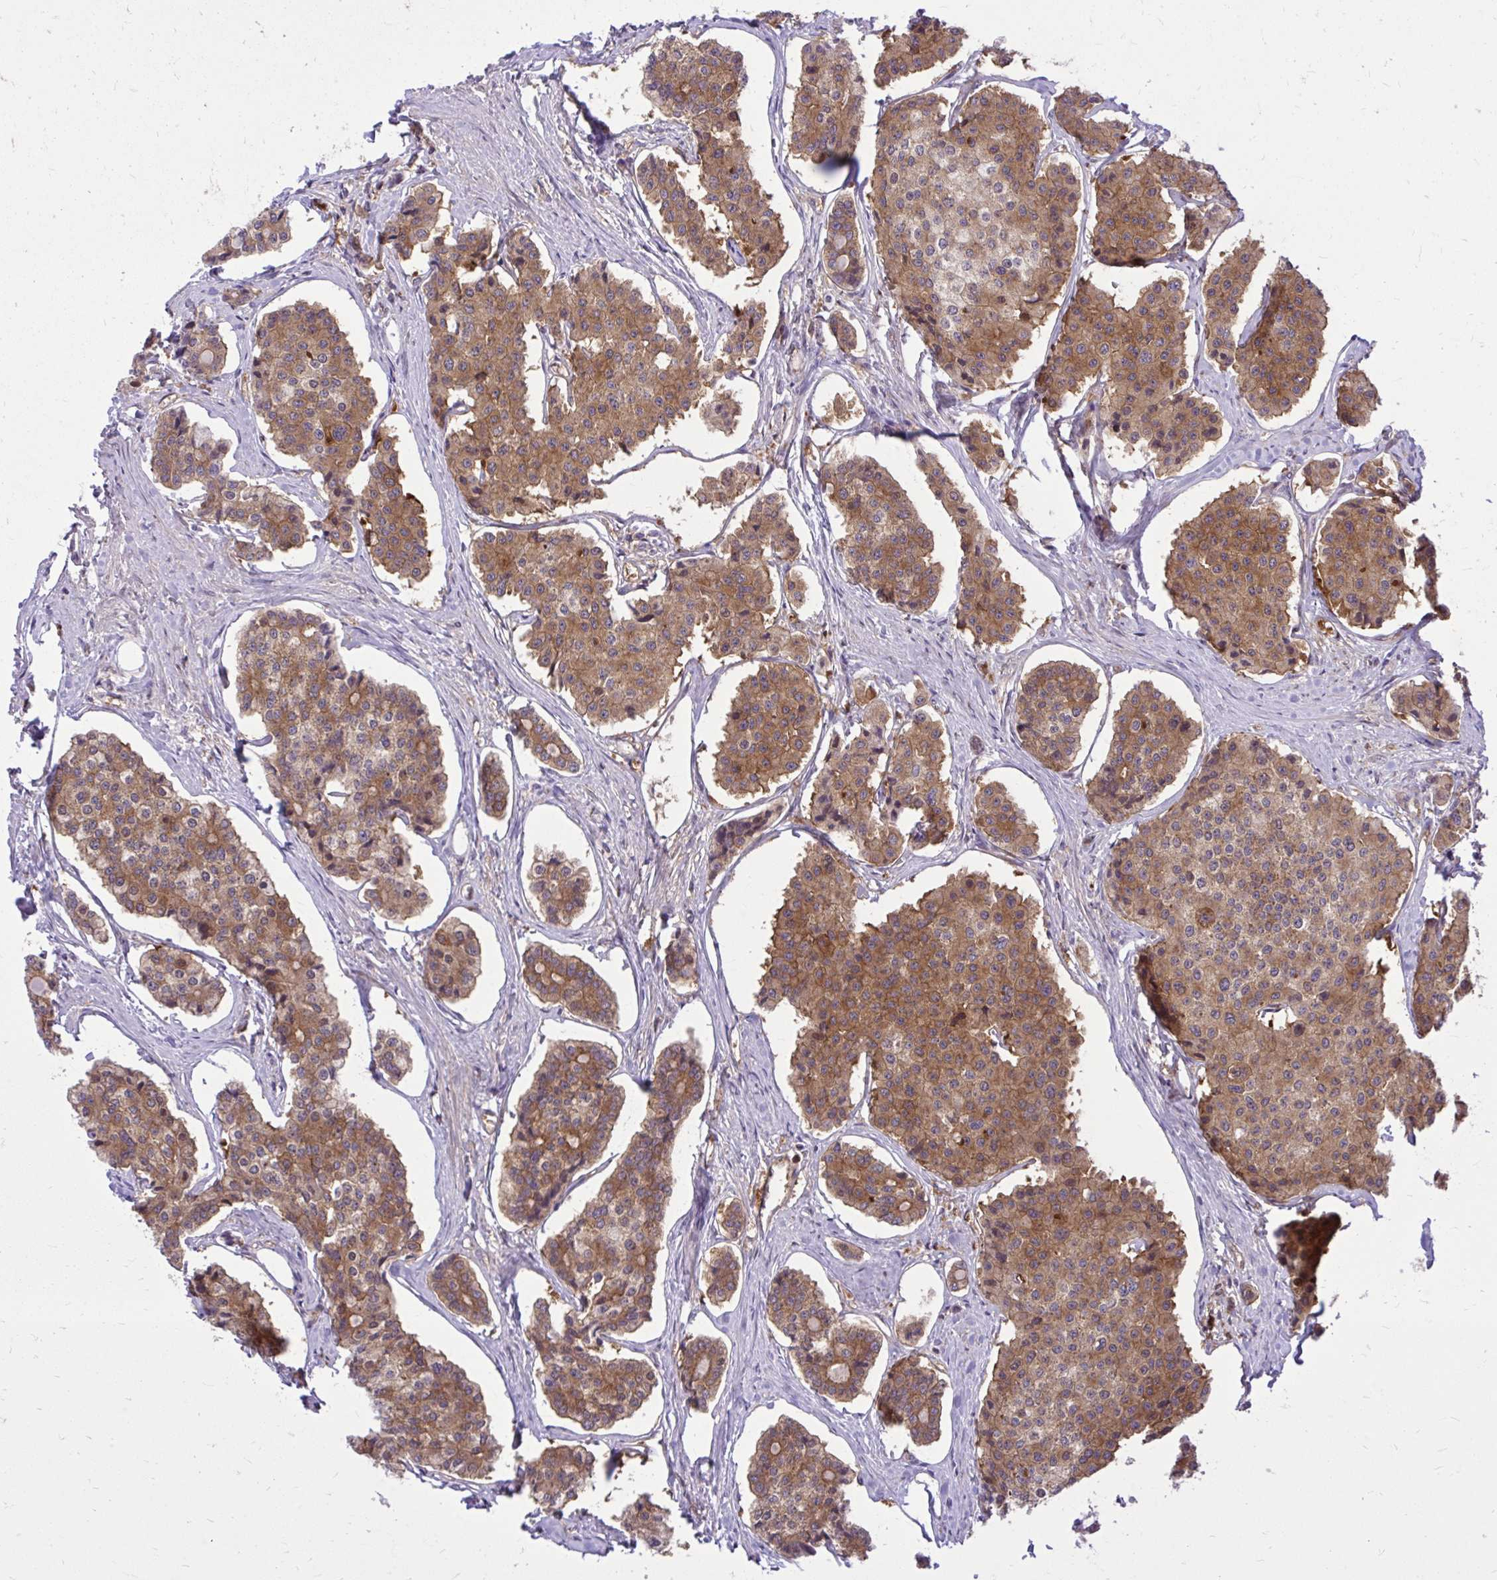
{"staining": {"intensity": "moderate", "quantity": ">75%", "location": "cytoplasmic/membranous,nuclear"}, "tissue": "carcinoid", "cell_type": "Tumor cells", "image_type": "cancer", "snomed": [{"axis": "morphology", "description": "Carcinoid, malignant, NOS"}, {"axis": "topography", "description": "Small intestine"}], "caption": "The image reveals immunohistochemical staining of malignant carcinoid. There is moderate cytoplasmic/membranous and nuclear staining is appreciated in about >75% of tumor cells. The staining was performed using DAB (3,3'-diaminobenzidine) to visualize the protein expression in brown, while the nuclei were stained in blue with hematoxylin (Magnification: 20x).", "gene": "PPP5C", "patient": {"sex": "female", "age": 65}}